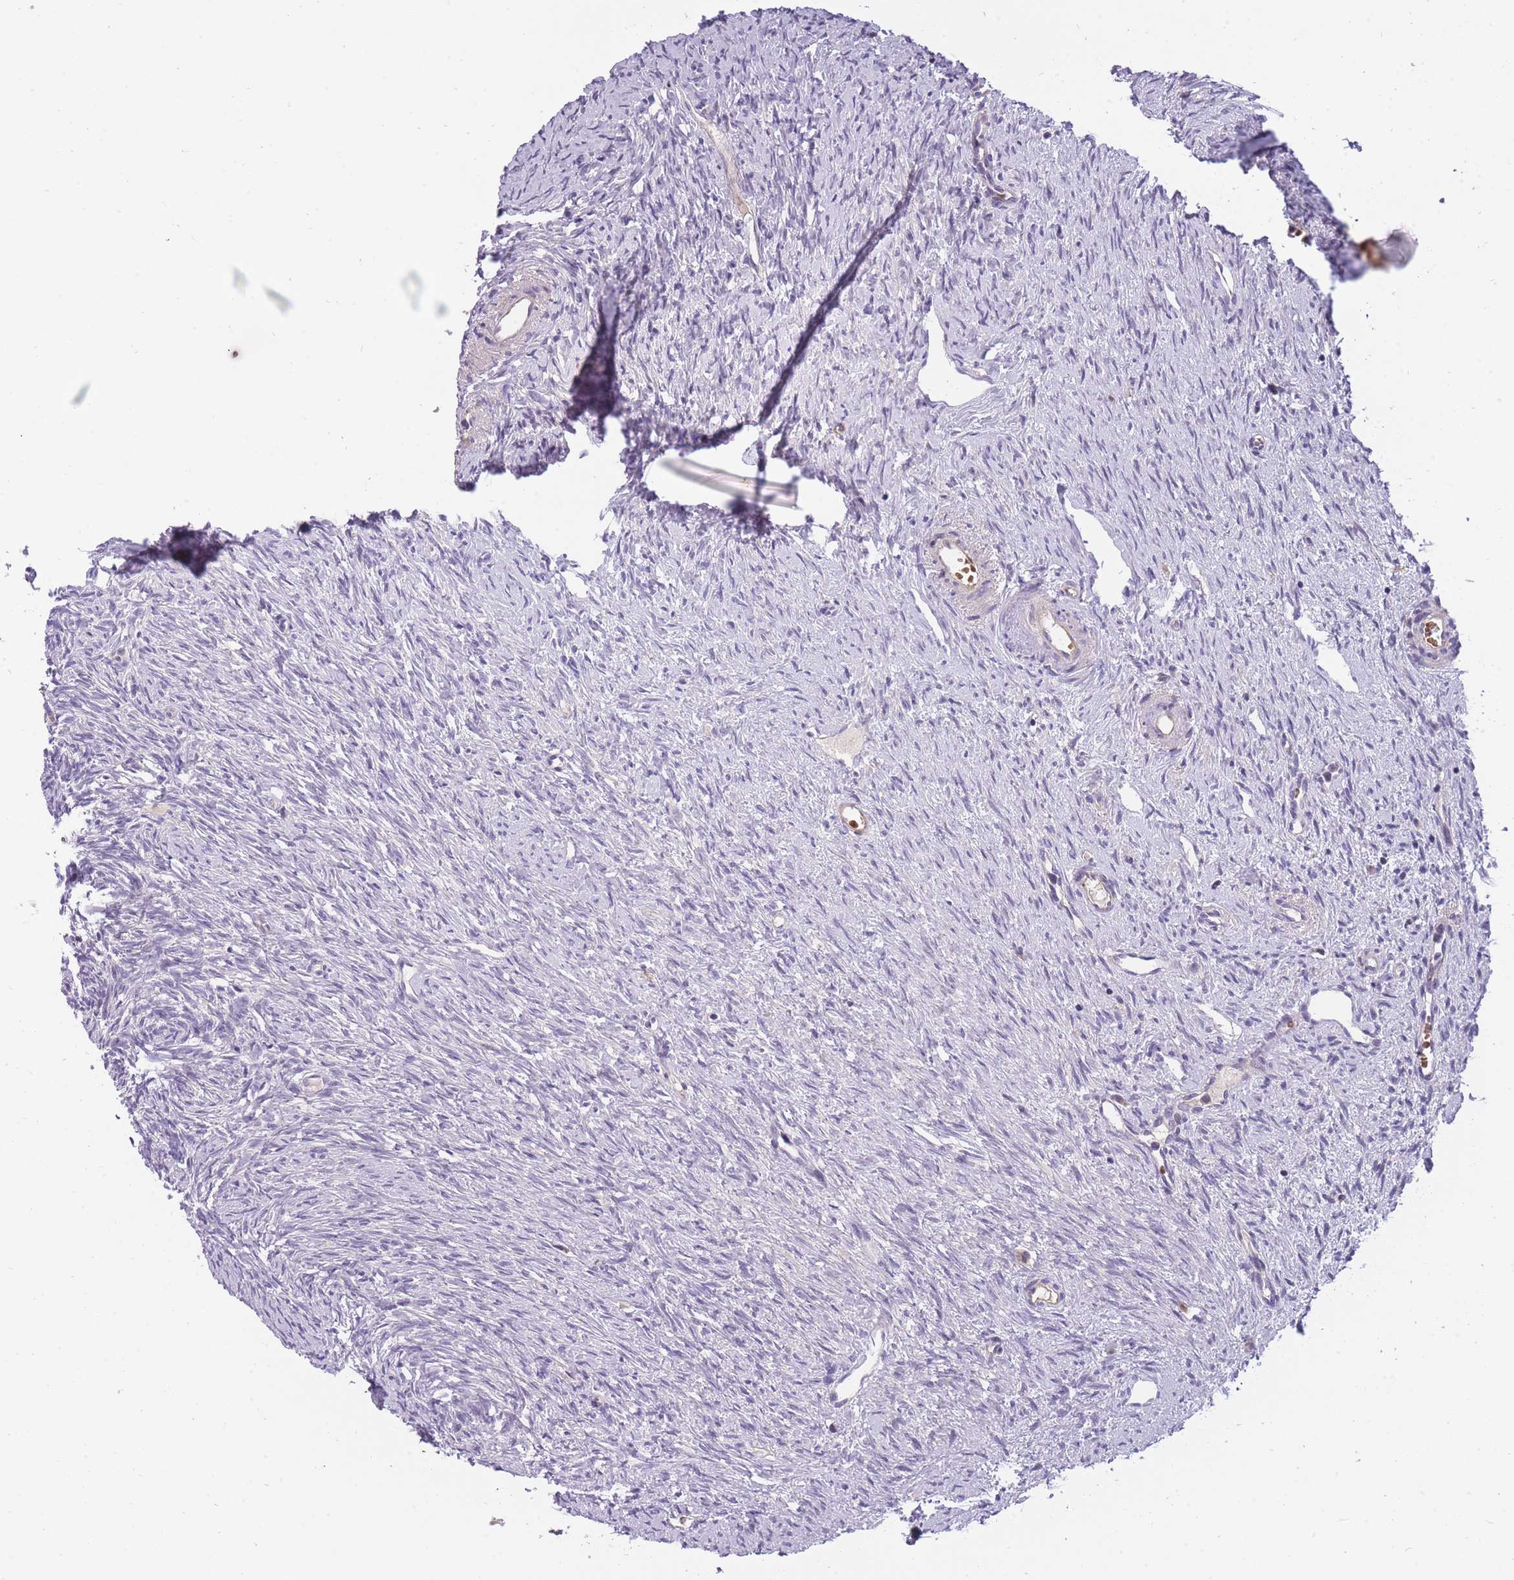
{"staining": {"intensity": "negative", "quantity": "none", "location": "none"}, "tissue": "ovary", "cell_type": "Ovarian stroma cells", "image_type": "normal", "snomed": [{"axis": "morphology", "description": "Normal tissue, NOS"}, {"axis": "topography", "description": "Ovary"}], "caption": "An image of ovary stained for a protein displays no brown staining in ovarian stroma cells.", "gene": "CRYGN", "patient": {"sex": "female", "age": 51}}